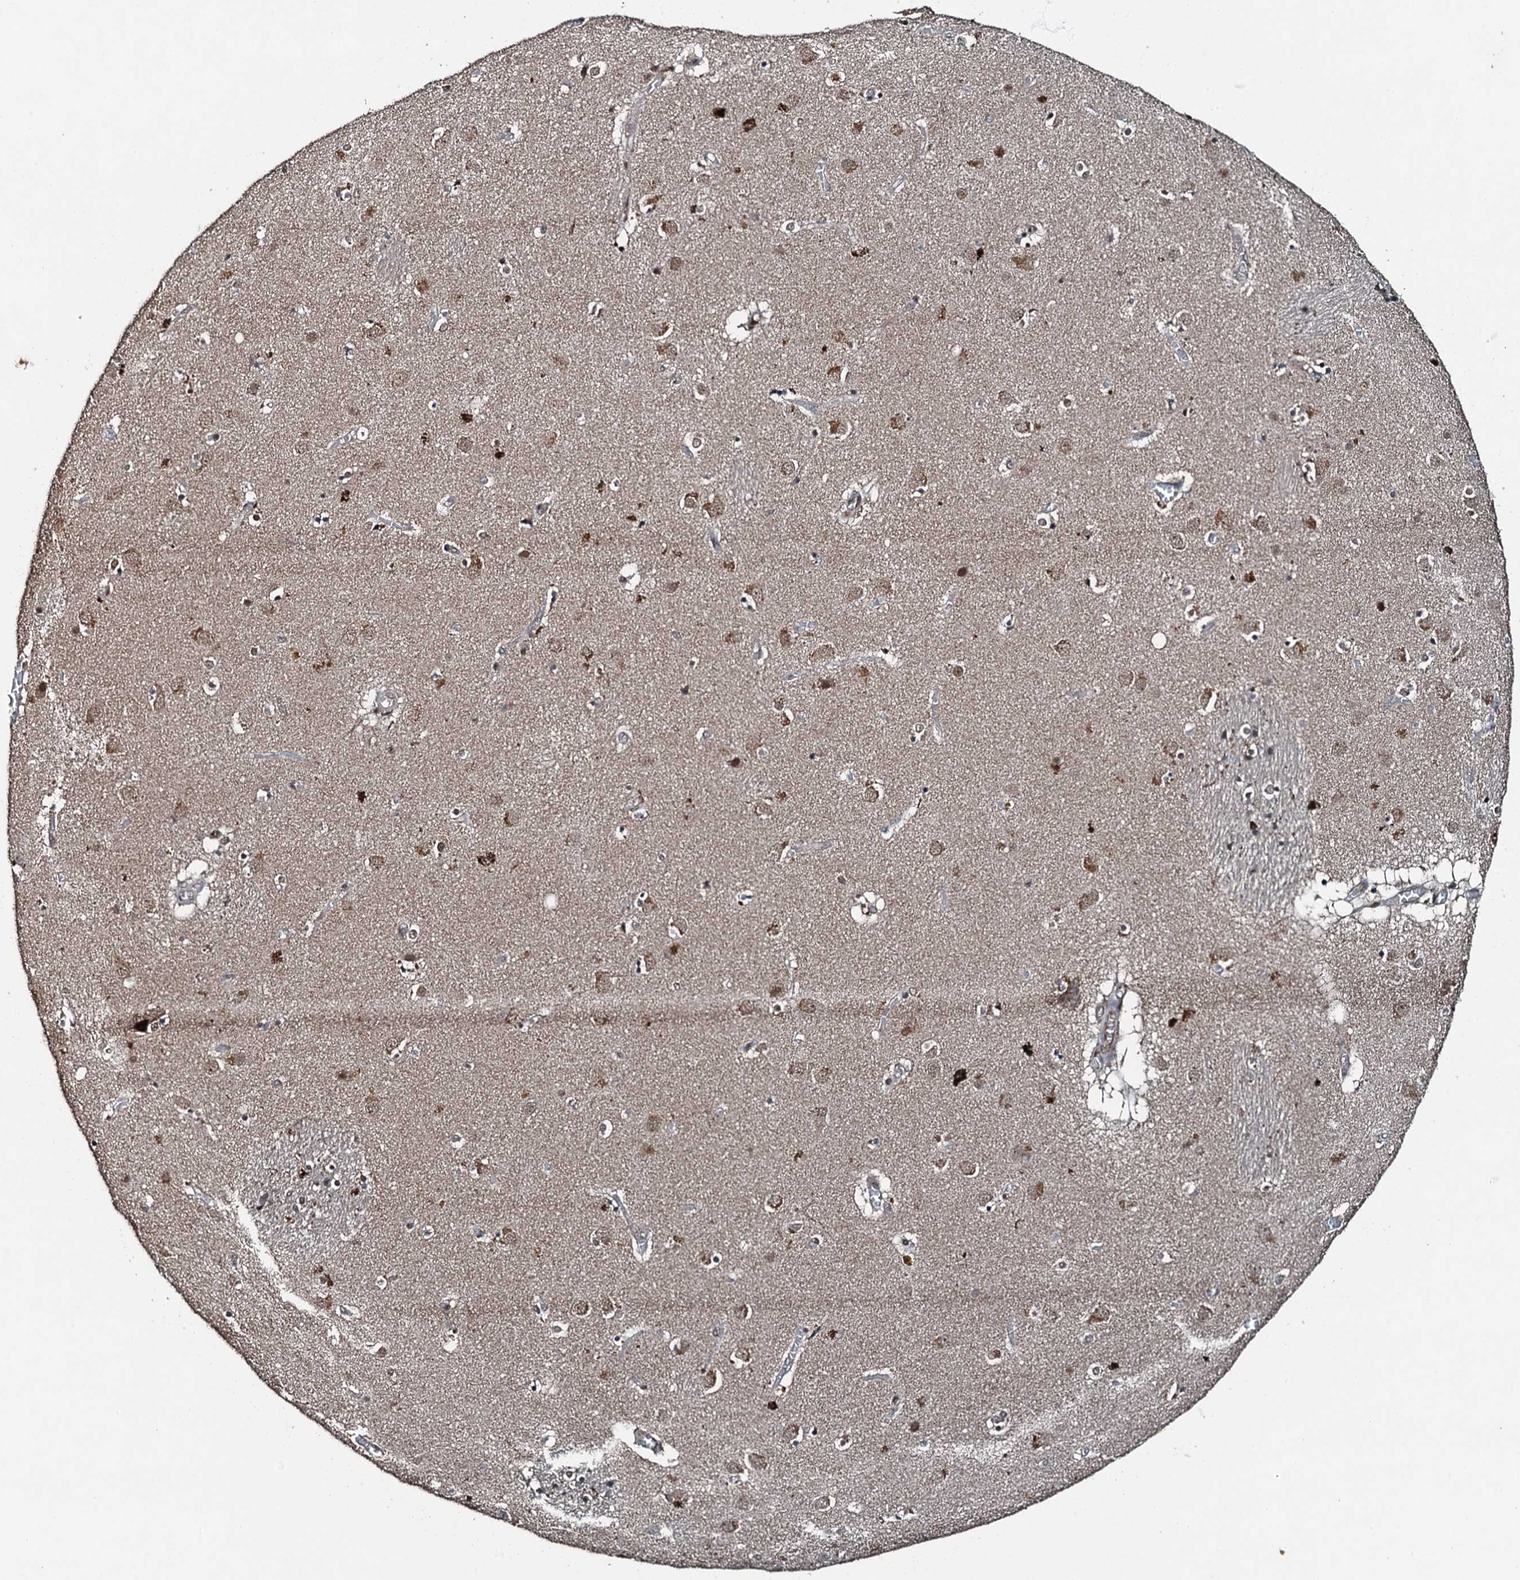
{"staining": {"intensity": "moderate", "quantity": "<25%", "location": "cytoplasmic/membranous"}, "tissue": "caudate", "cell_type": "Glial cells", "image_type": "normal", "snomed": [{"axis": "morphology", "description": "Normal tissue, NOS"}, {"axis": "topography", "description": "Lateral ventricle wall"}], "caption": "This micrograph shows normal caudate stained with IHC to label a protein in brown. The cytoplasmic/membranous of glial cells show moderate positivity for the protein. Nuclei are counter-stained blue.", "gene": "UBXN6", "patient": {"sex": "male", "age": 70}}